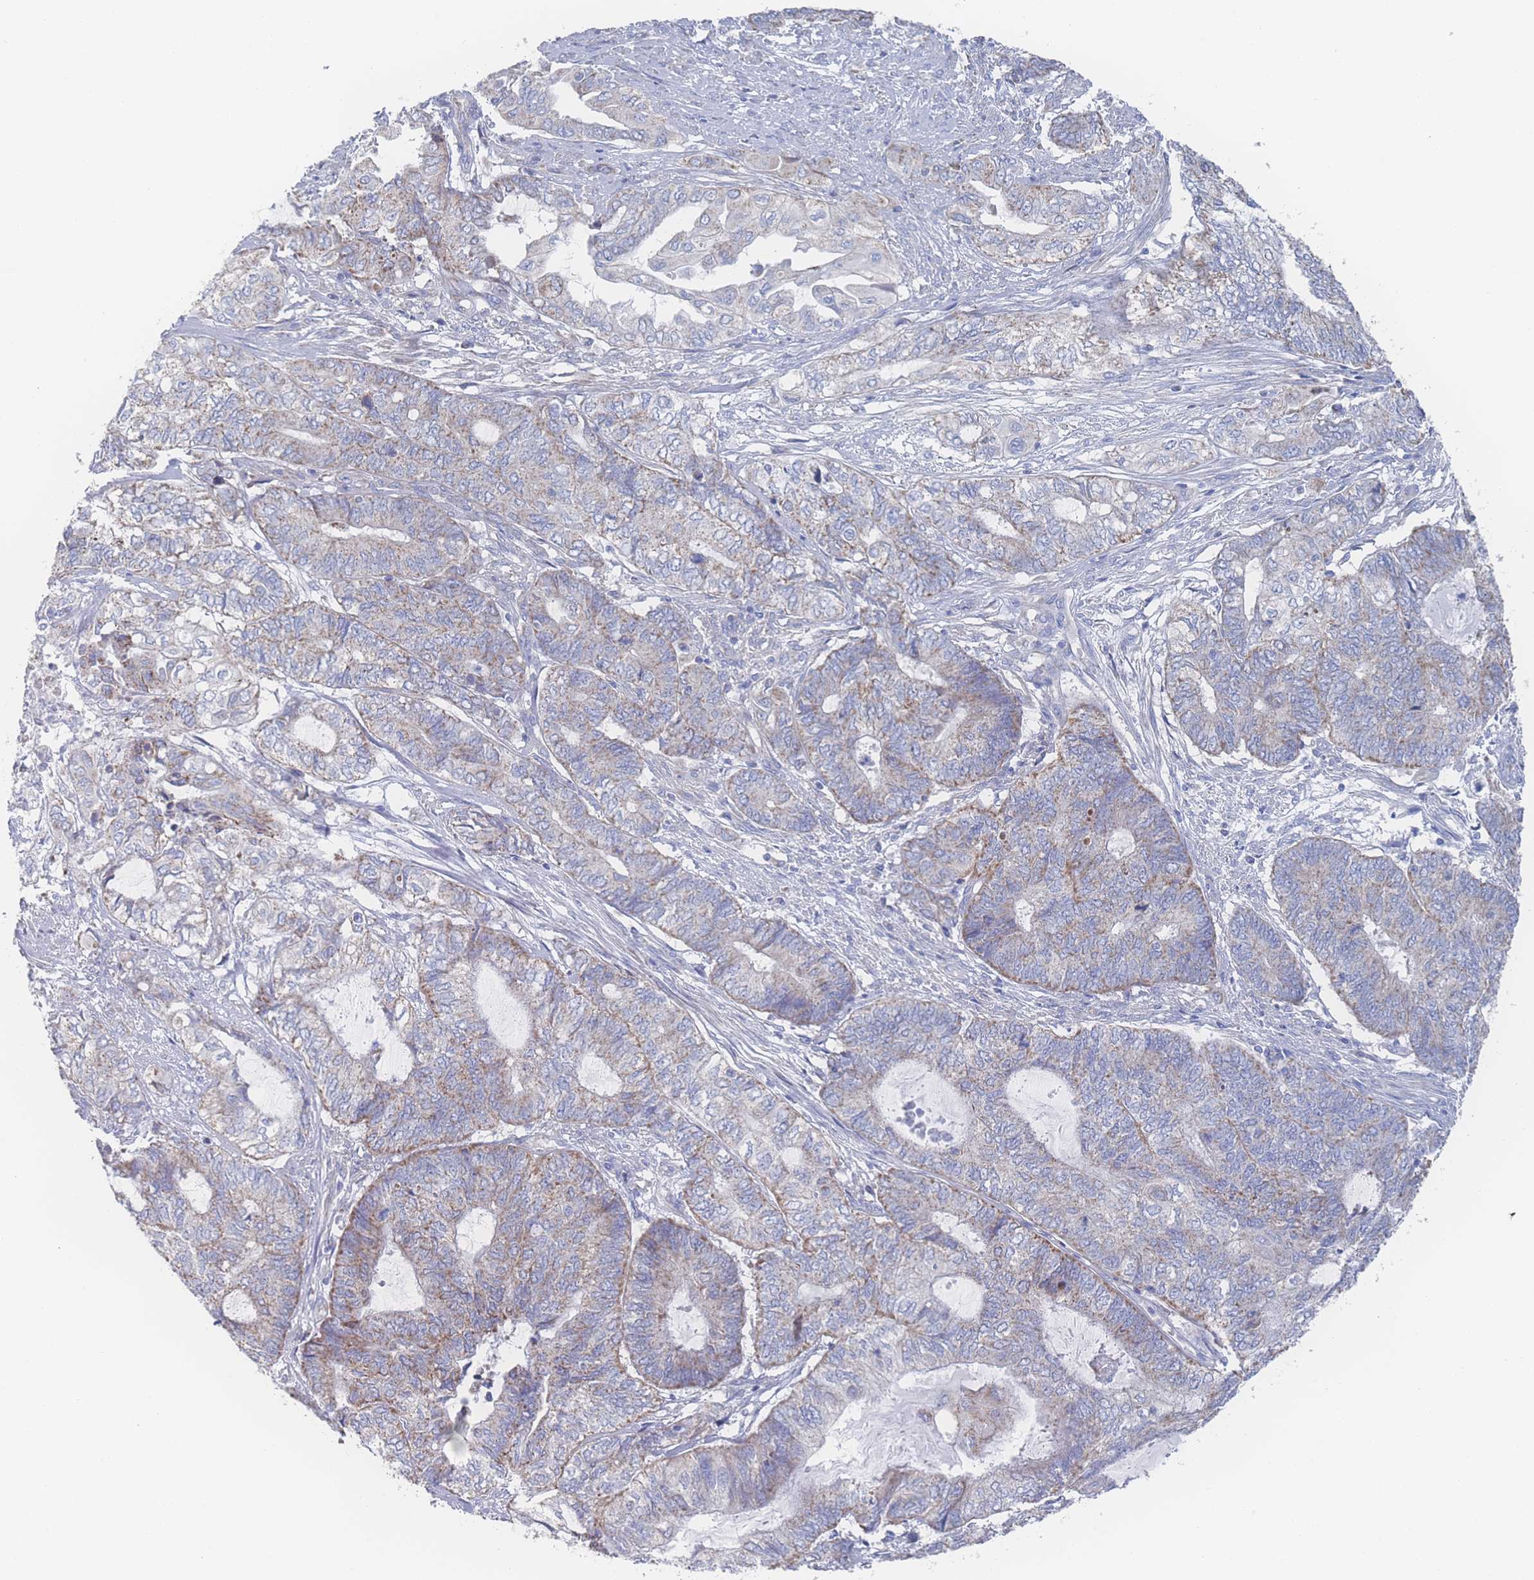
{"staining": {"intensity": "moderate", "quantity": "25%-75%", "location": "cytoplasmic/membranous"}, "tissue": "endometrial cancer", "cell_type": "Tumor cells", "image_type": "cancer", "snomed": [{"axis": "morphology", "description": "Adenocarcinoma, NOS"}, {"axis": "topography", "description": "Uterus"}, {"axis": "topography", "description": "Endometrium"}], "caption": "Human endometrial adenocarcinoma stained for a protein (brown) demonstrates moderate cytoplasmic/membranous positive staining in approximately 25%-75% of tumor cells.", "gene": "SNPH", "patient": {"sex": "female", "age": 70}}